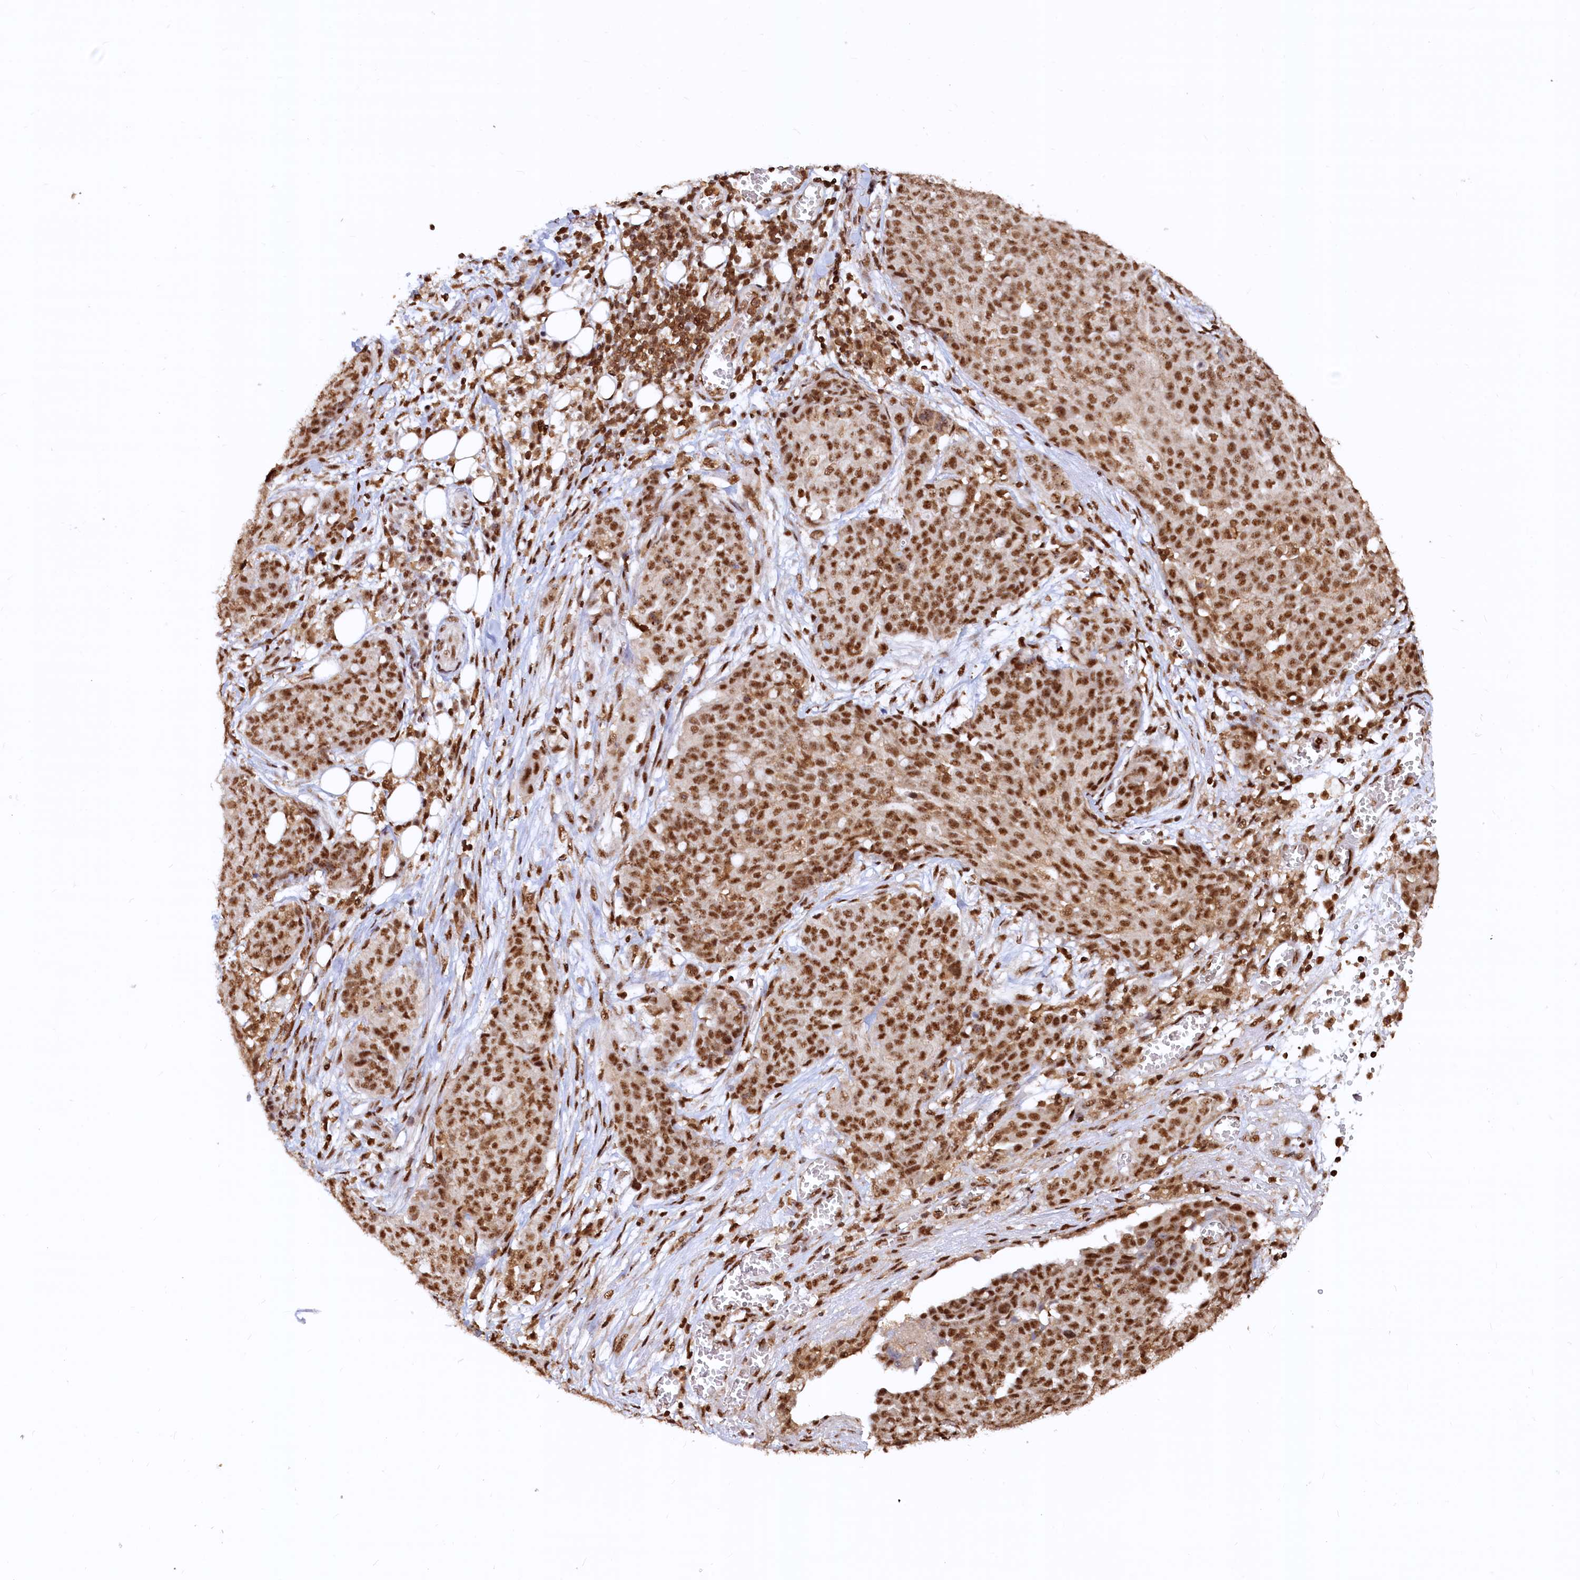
{"staining": {"intensity": "strong", "quantity": ">75%", "location": "nuclear"}, "tissue": "ovarian cancer", "cell_type": "Tumor cells", "image_type": "cancer", "snomed": [{"axis": "morphology", "description": "Cystadenocarcinoma, serous, NOS"}, {"axis": "topography", "description": "Soft tissue"}, {"axis": "topography", "description": "Ovary"}], "caption": "Strong nuclear positivity for a protein is present in about >75% of tumor cells of serous cystadenocarcinoma (ovarian) using IHC.", "gene": "RSRC2", "patient": {"sex": "female", "age": 57}}